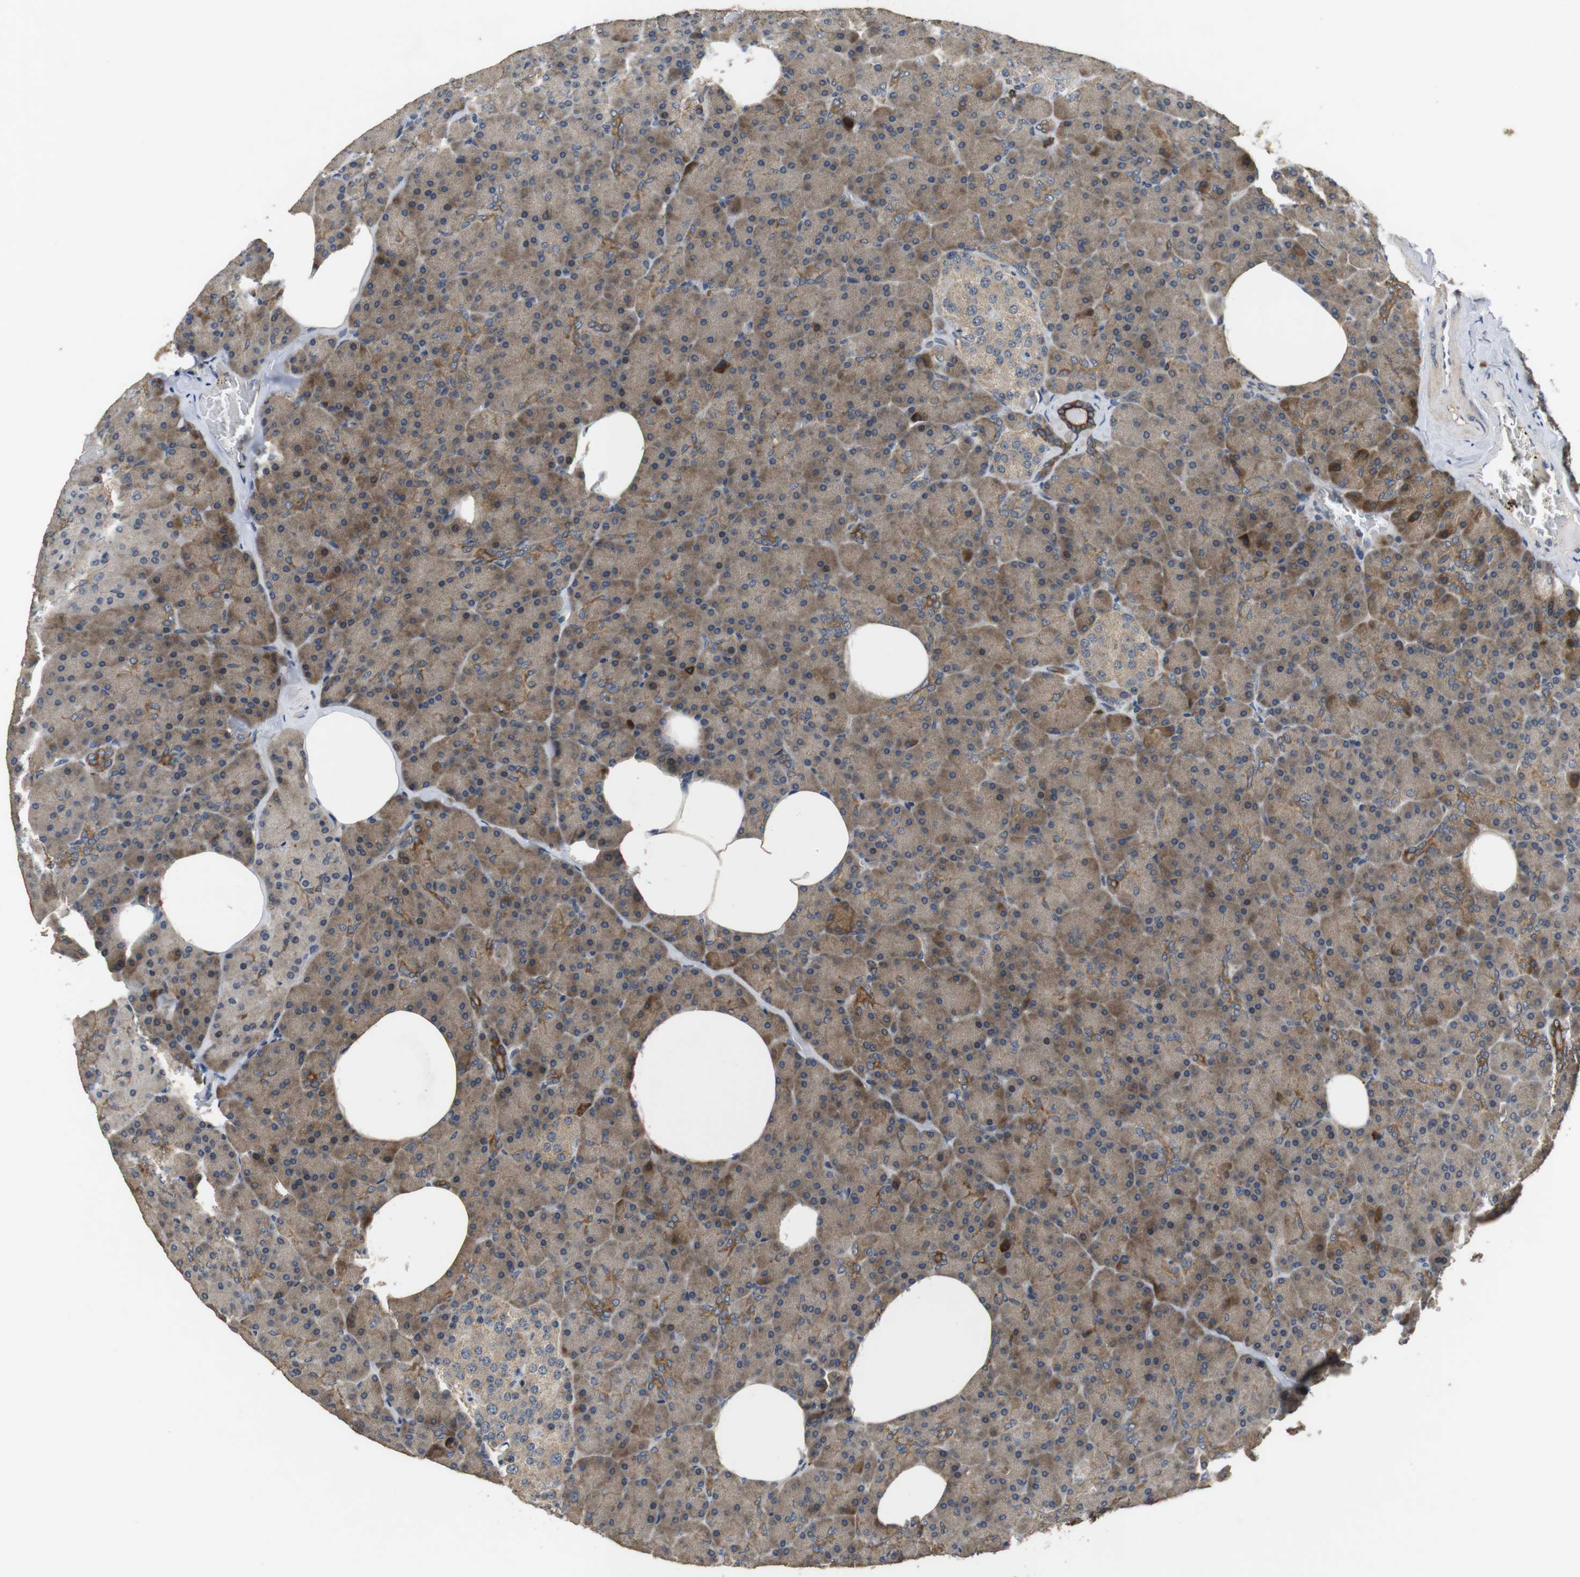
{"staining": {"intensity": "moderate", "quantity": ">75%", "location": "cytoplasmic/membranous"}, "tissue": "pancreas", "cell_type": "Exocrine glandular cells", "image_type": "normal", "snomed": [{"axis": "morphology", "description": "Normal tissue, NOS"}, {"axis": "topography", "description": "Pancreas"}], "caption": "Moderate cytoplasmic/membranous expression for a protein is appreciated in about >75% of exocrine glandular cells of normal pancreas using immunohistochemistry.", "gene": "ADGRL3", "patient": {"sex": "female", "age": 35}}